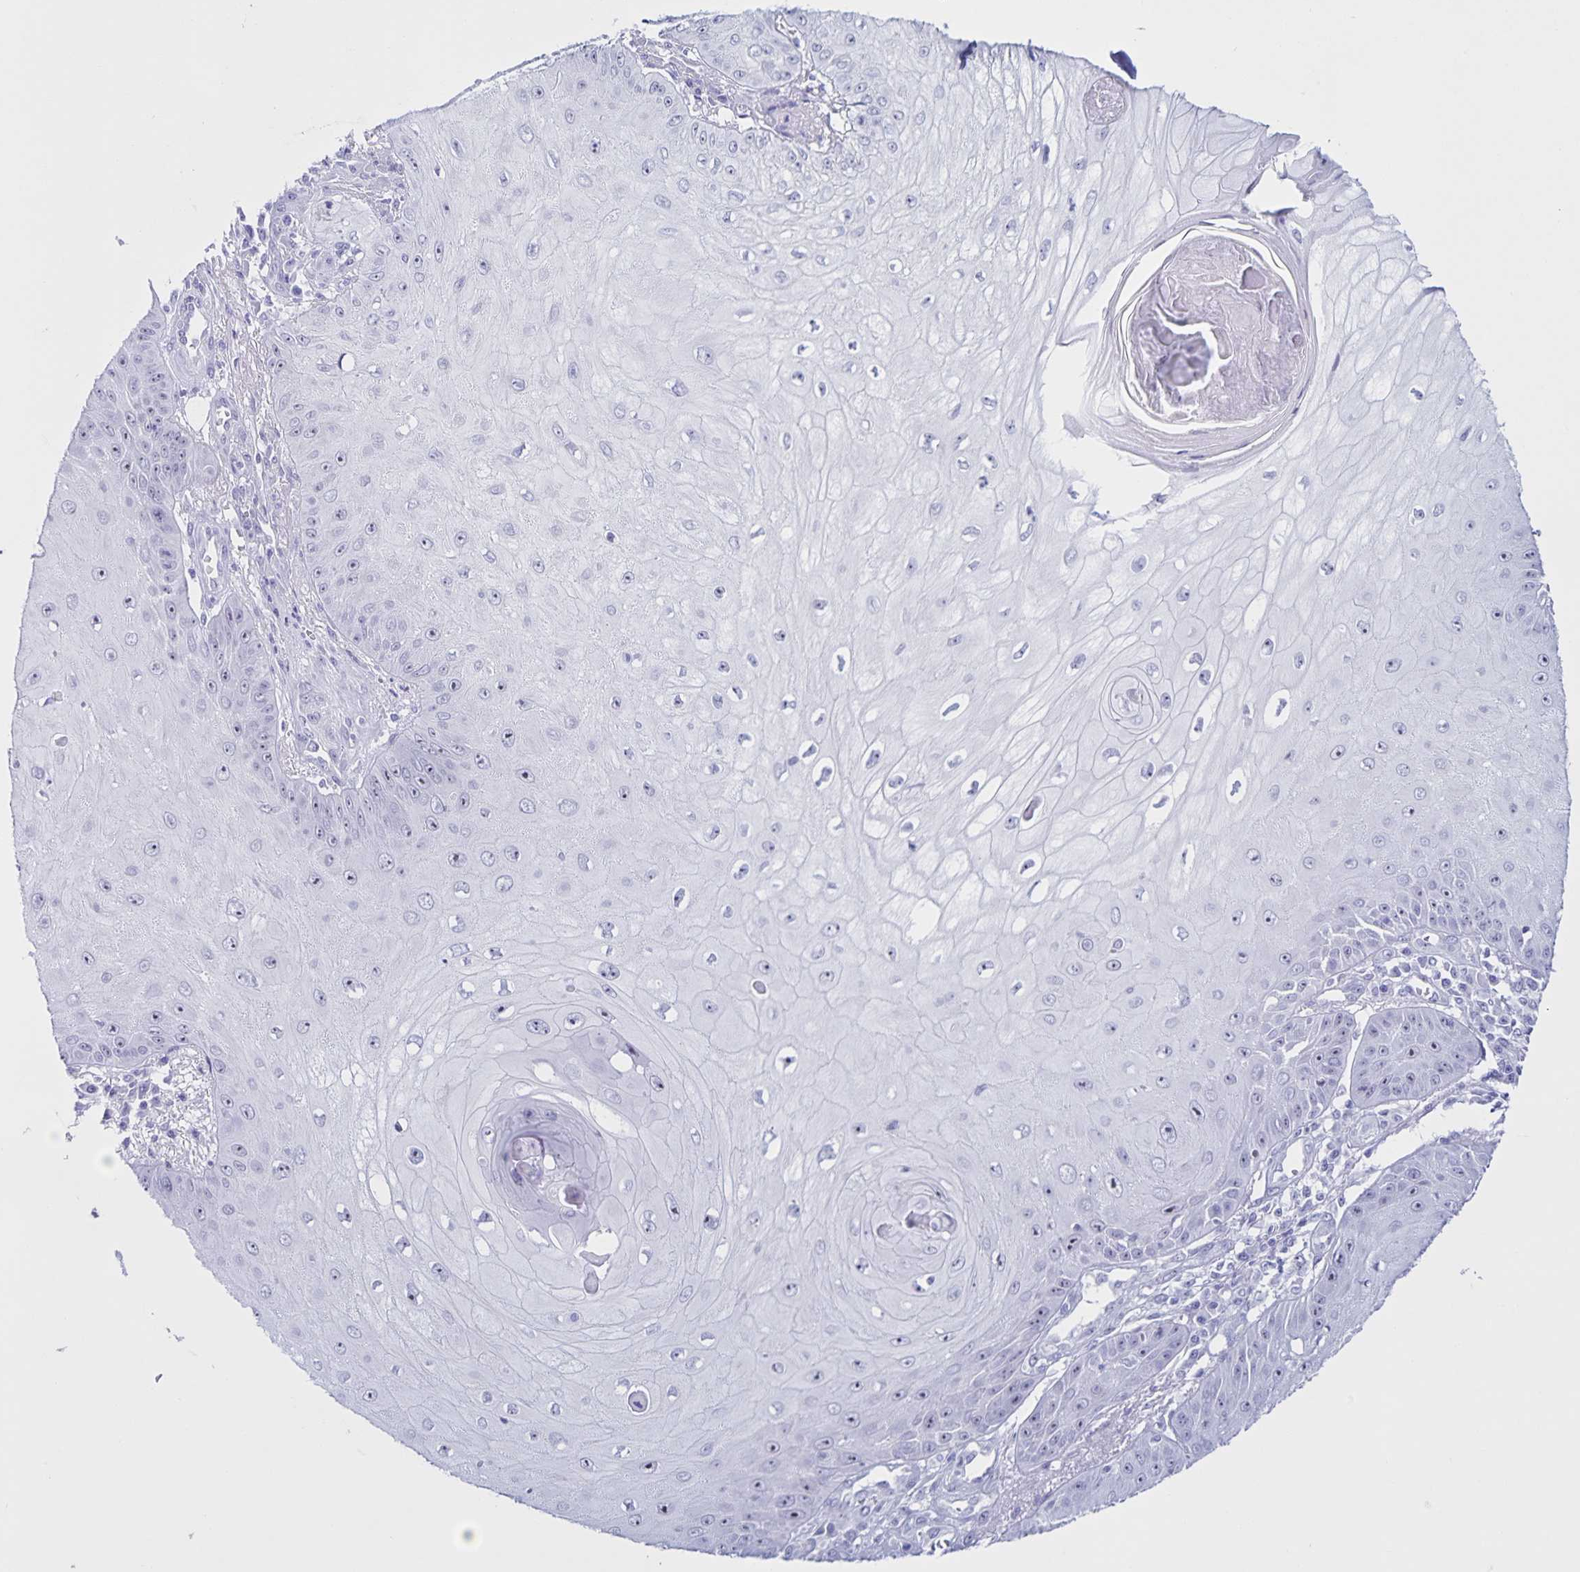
{"staining": {"intensity": "moderate", "quantity": "<25%", "location": "nuclear"}, "tissue": "skin cancer", "cell_type": "Tumor cells", "image_type": "cancer", "snomed": [{"axis": "morphology", "description": "Squamous cell carcinoma, NOS"}, {"axis": "topography", "description": "Skin"}], "caption": "Immunohistochemistry (IHC) (DAB) staining of human skin squamous cell carcinoma displays moderate nuclear protein expression in approximately <25% of tumor cells.", "gene": "FAM170A", "patient": {"sex": "male", "age": 70}}